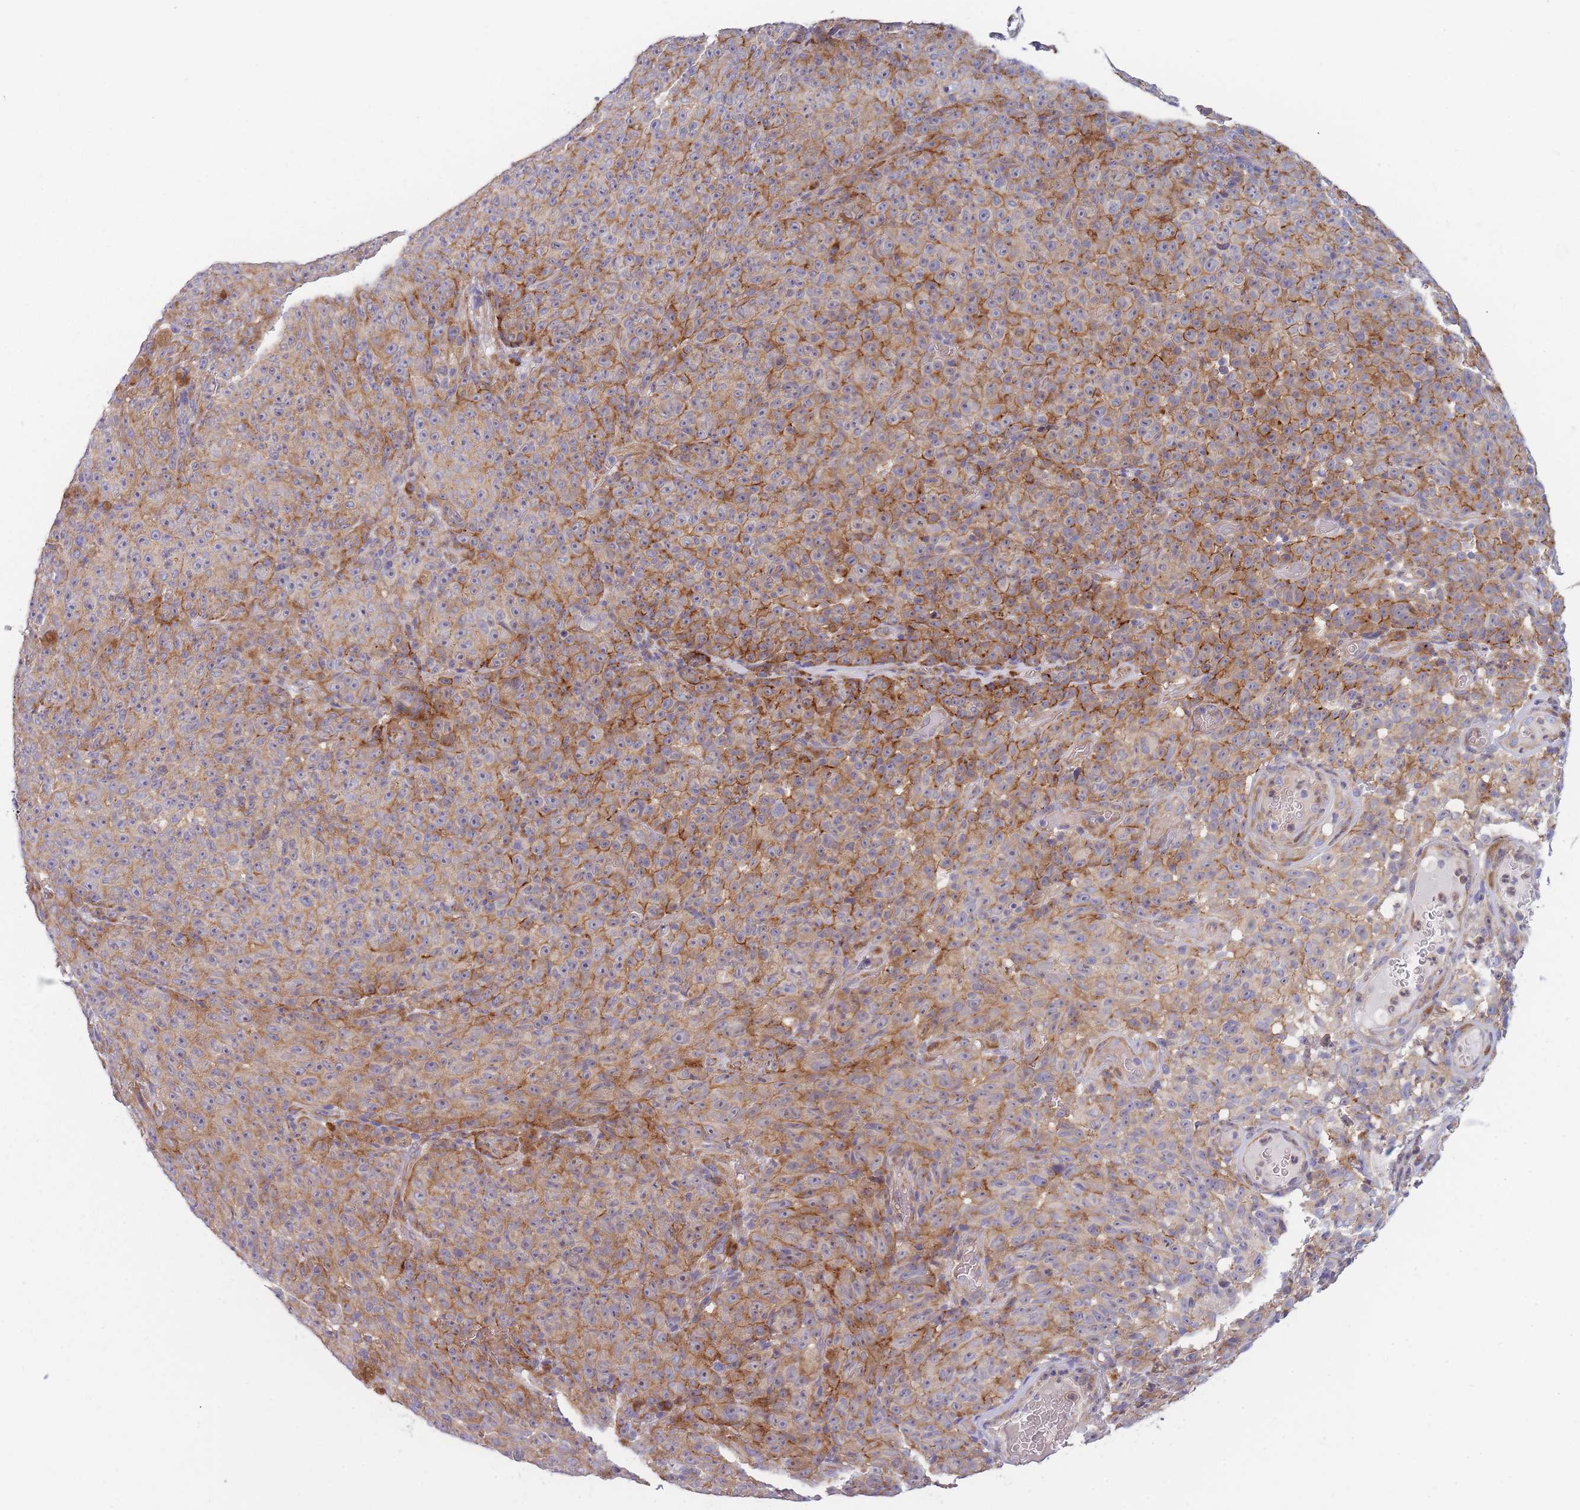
{"staining": {"intensity": "moderate", "quantity": ">75%", "location": "cytoplasmic/membranous"}, "tissue": "melanoma", "cell_type": "Tumor cells", "image_type": "cancer", "snomed": [{"axis": "morphology", "description": "Malignant melanoma, NOS"}, {"axis": "topography", "description": "Skin"}], "caption": "Tumor cells reveal medium levels of moderate cytoplasmic/membranous positivity in approximately >75% of cells in human melanoma.", "gene": "NDUFAF6", "patient": {"sex": "female", "age": 82}}